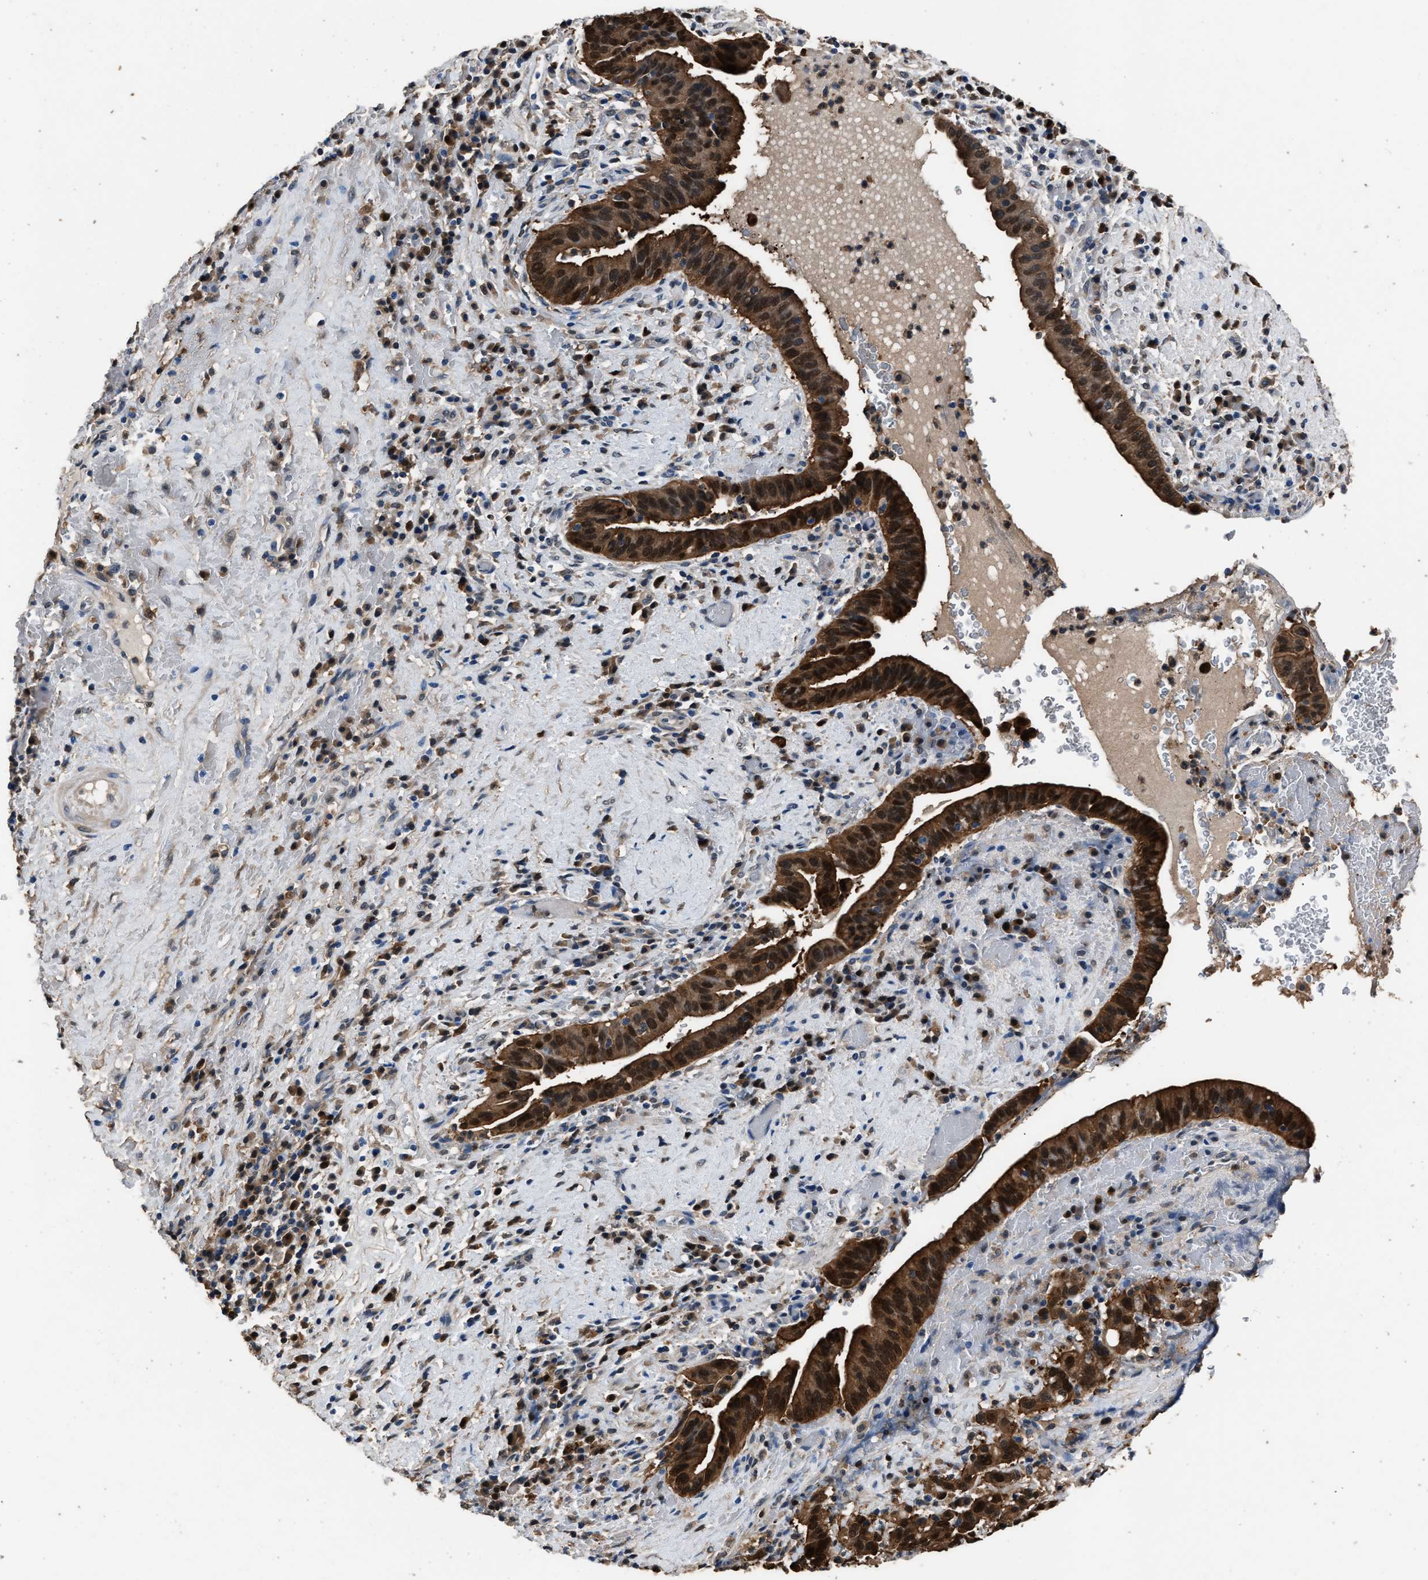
{"staining": {"intensity": "strong", "quantity": ">75%", "location": "cytoplasmic/membranous,nuclear"}, "tissue": "liver cancer", "cell_type": "Tumor cells", "image_type": "cancer", "snomed": [{"axis": "morphology", "description": "Cholangiocarcinoma"}, {"axis": "topography", "description": "Liver"}], "caption": "Protein expression analysis of liver cholangiocarcinoma exhibits strong cytoplasmic/membranous and nuclear expression in approximately >75% of tumor cells. Immunohistochemistry stains the protein of interest in brown and the nuclei are stained blue.", "gene": "GSTP1", "patient": {"sex": "female", "age": 38}}